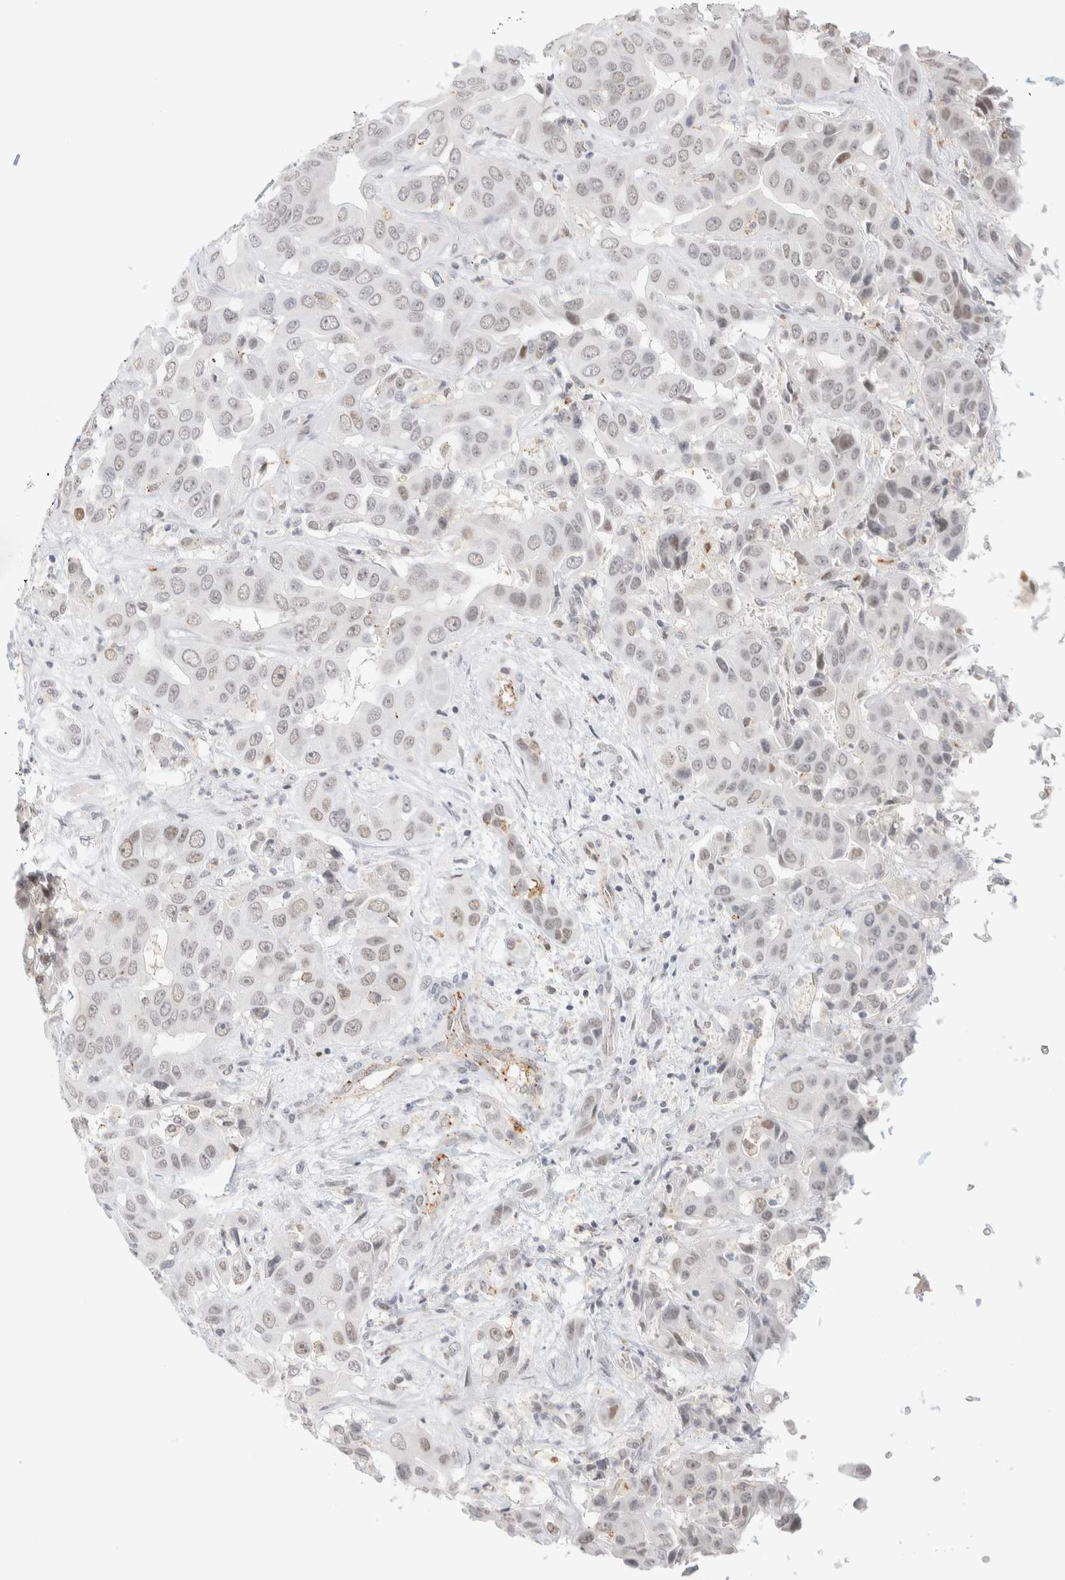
{"staining": {"intensity": "weak", "quantity": ">75%", "location": "nuclear"}, "tissue": "liver cancer", "cell_type": "Tumor cells", "image_type": "cancer", "snomed": [{"axis": "morphology", "description": "Cholangiocarcinoma"}, {"axis": "topography", "description": "Liver"}], "caption": "Tumor cells exhibit low levels of weak nuclear positivity in about >75% of cells in cholangiocarcinoma (liver).", "gene": "CDH17", "patient": {"sex": "female", "age": 52}}